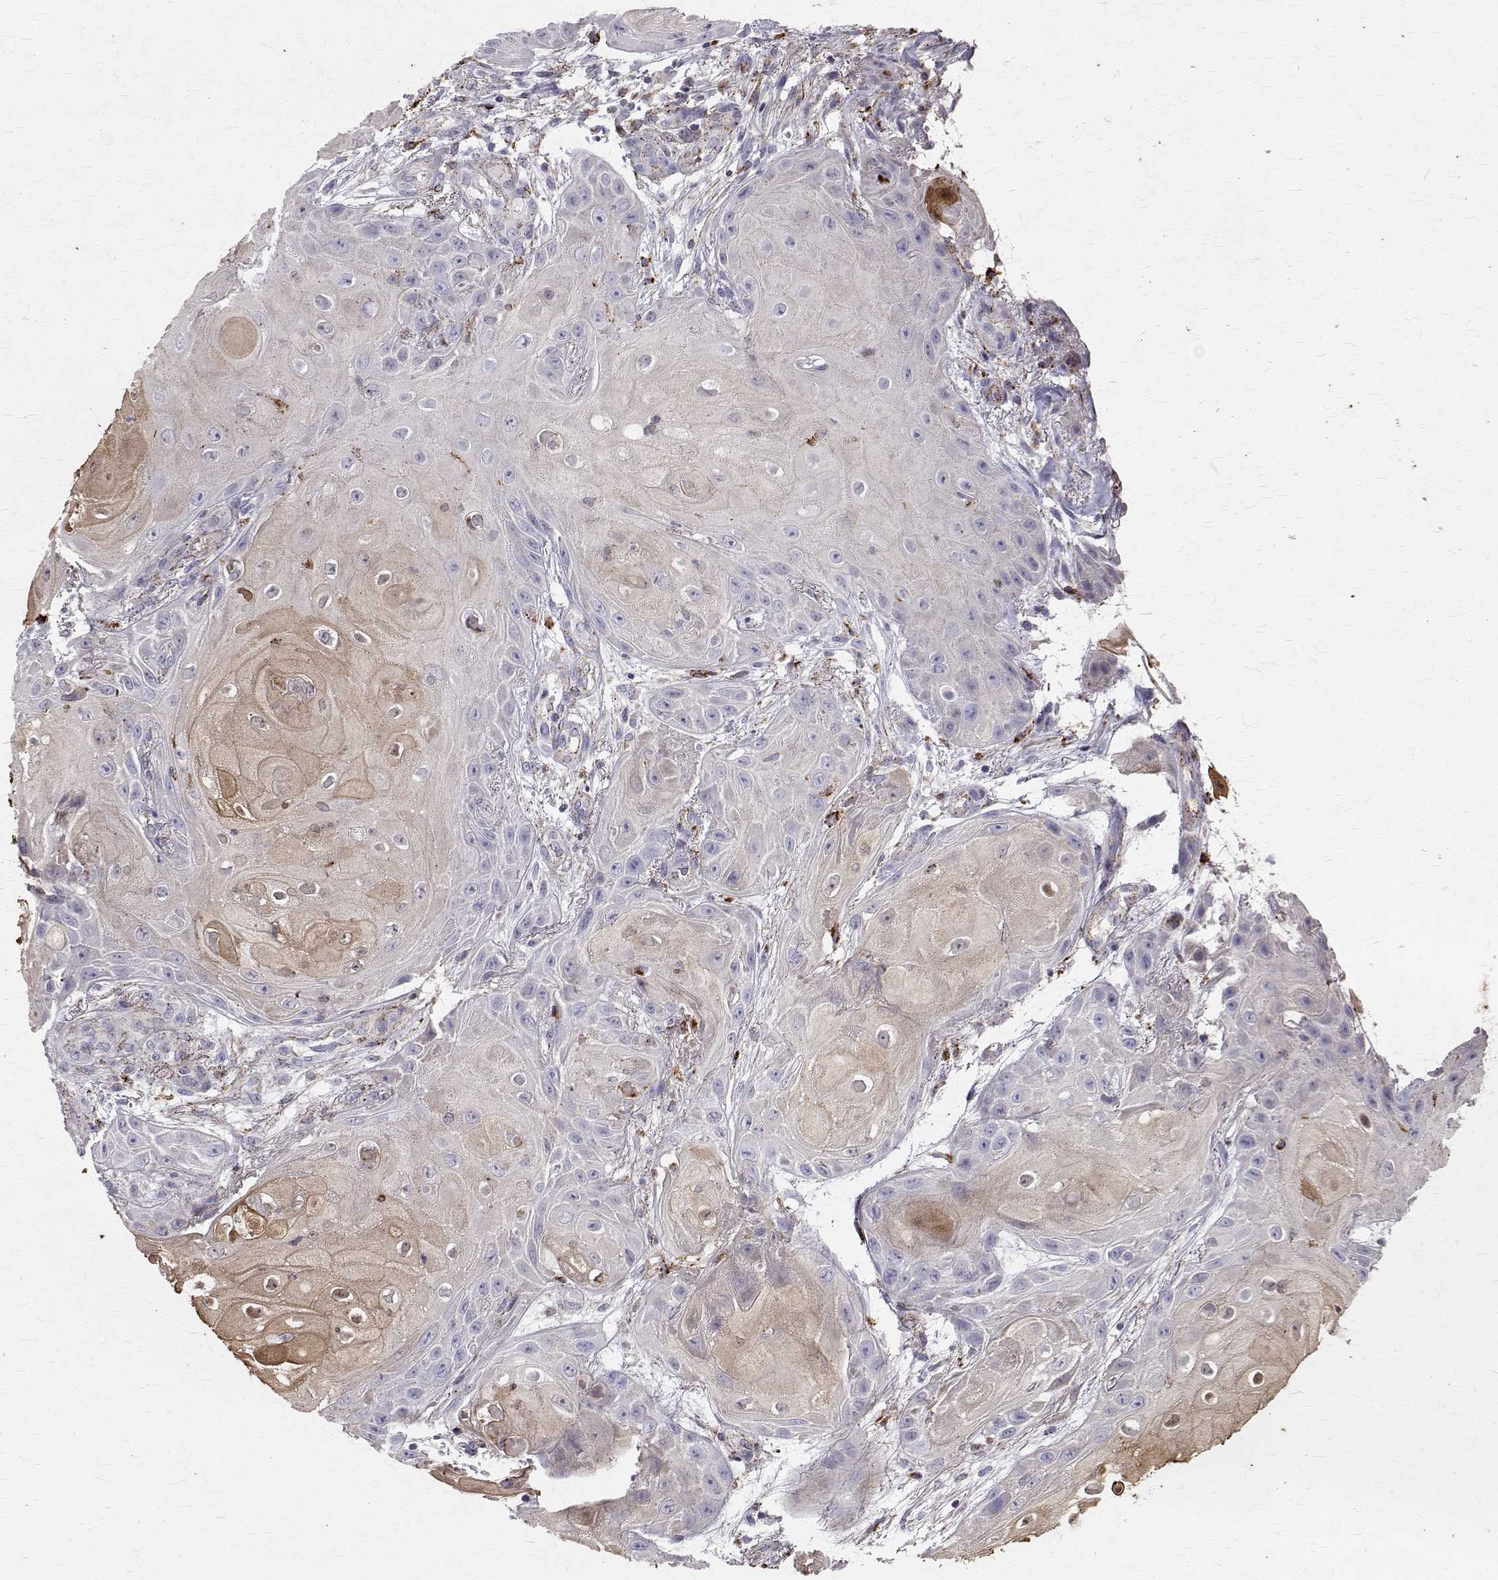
{"staining": {"intensity": "moderate", "quantity": "<25%", "location": "cytoplasmic/membranous,nuclear"}, "tissue": "skin cancer", "cell_type": "Tumor cells", "image_type": "cancer", "snomed": [{"axis": "morphology", "description": "Squamous cell carcinoma, NOS"}, {"axis": "topography", "description": "Skin"}], "caption": "Brown immunohistochemical staining in skin cancer demonstrates moderate cytoplasmic/membranous and nuclear positivity in approximately <25% of tumor cells.", "gene": "TPP1", "patient": {"sex": "male", "age": 62}}